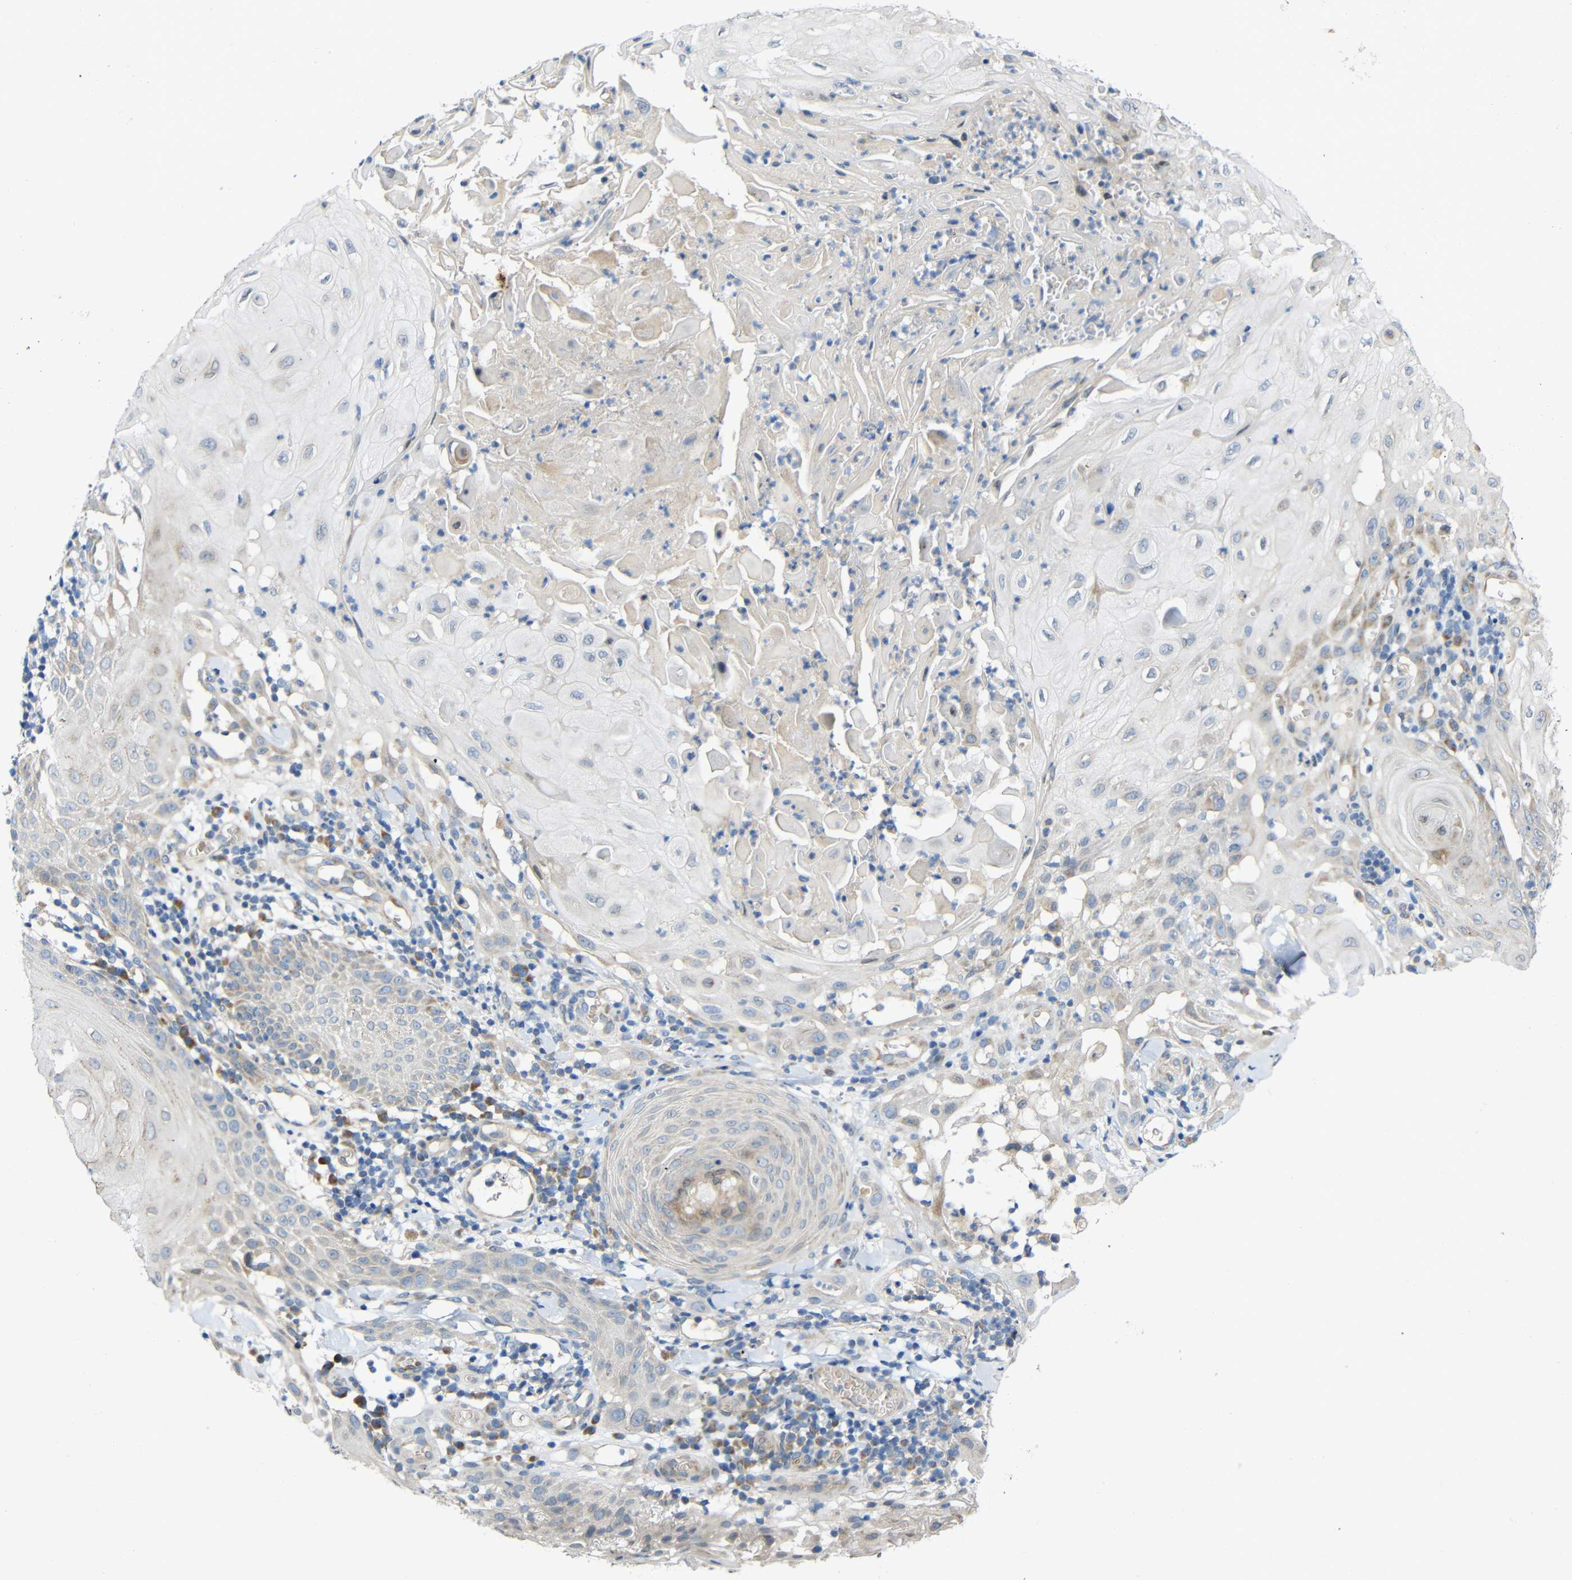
{"staining": {"intensity": "negative", "quantity": "none", "location": "none"}, "tissue": "skin cancer", "cell_type": "Tumor cells", "image_type": "cancer", "snomed": [{"axis": "morphology", "description": "Squamous cell carcinoma, NOS"}, {"axis": "topography", "description": "Skin"}], "caption": "An image of skin squamous cell carcinoma stained for a protein demonstrates no brown staining in tumor cells.", "gene": "TMEM25", "patient": {"sex": "male", "age": 24}}